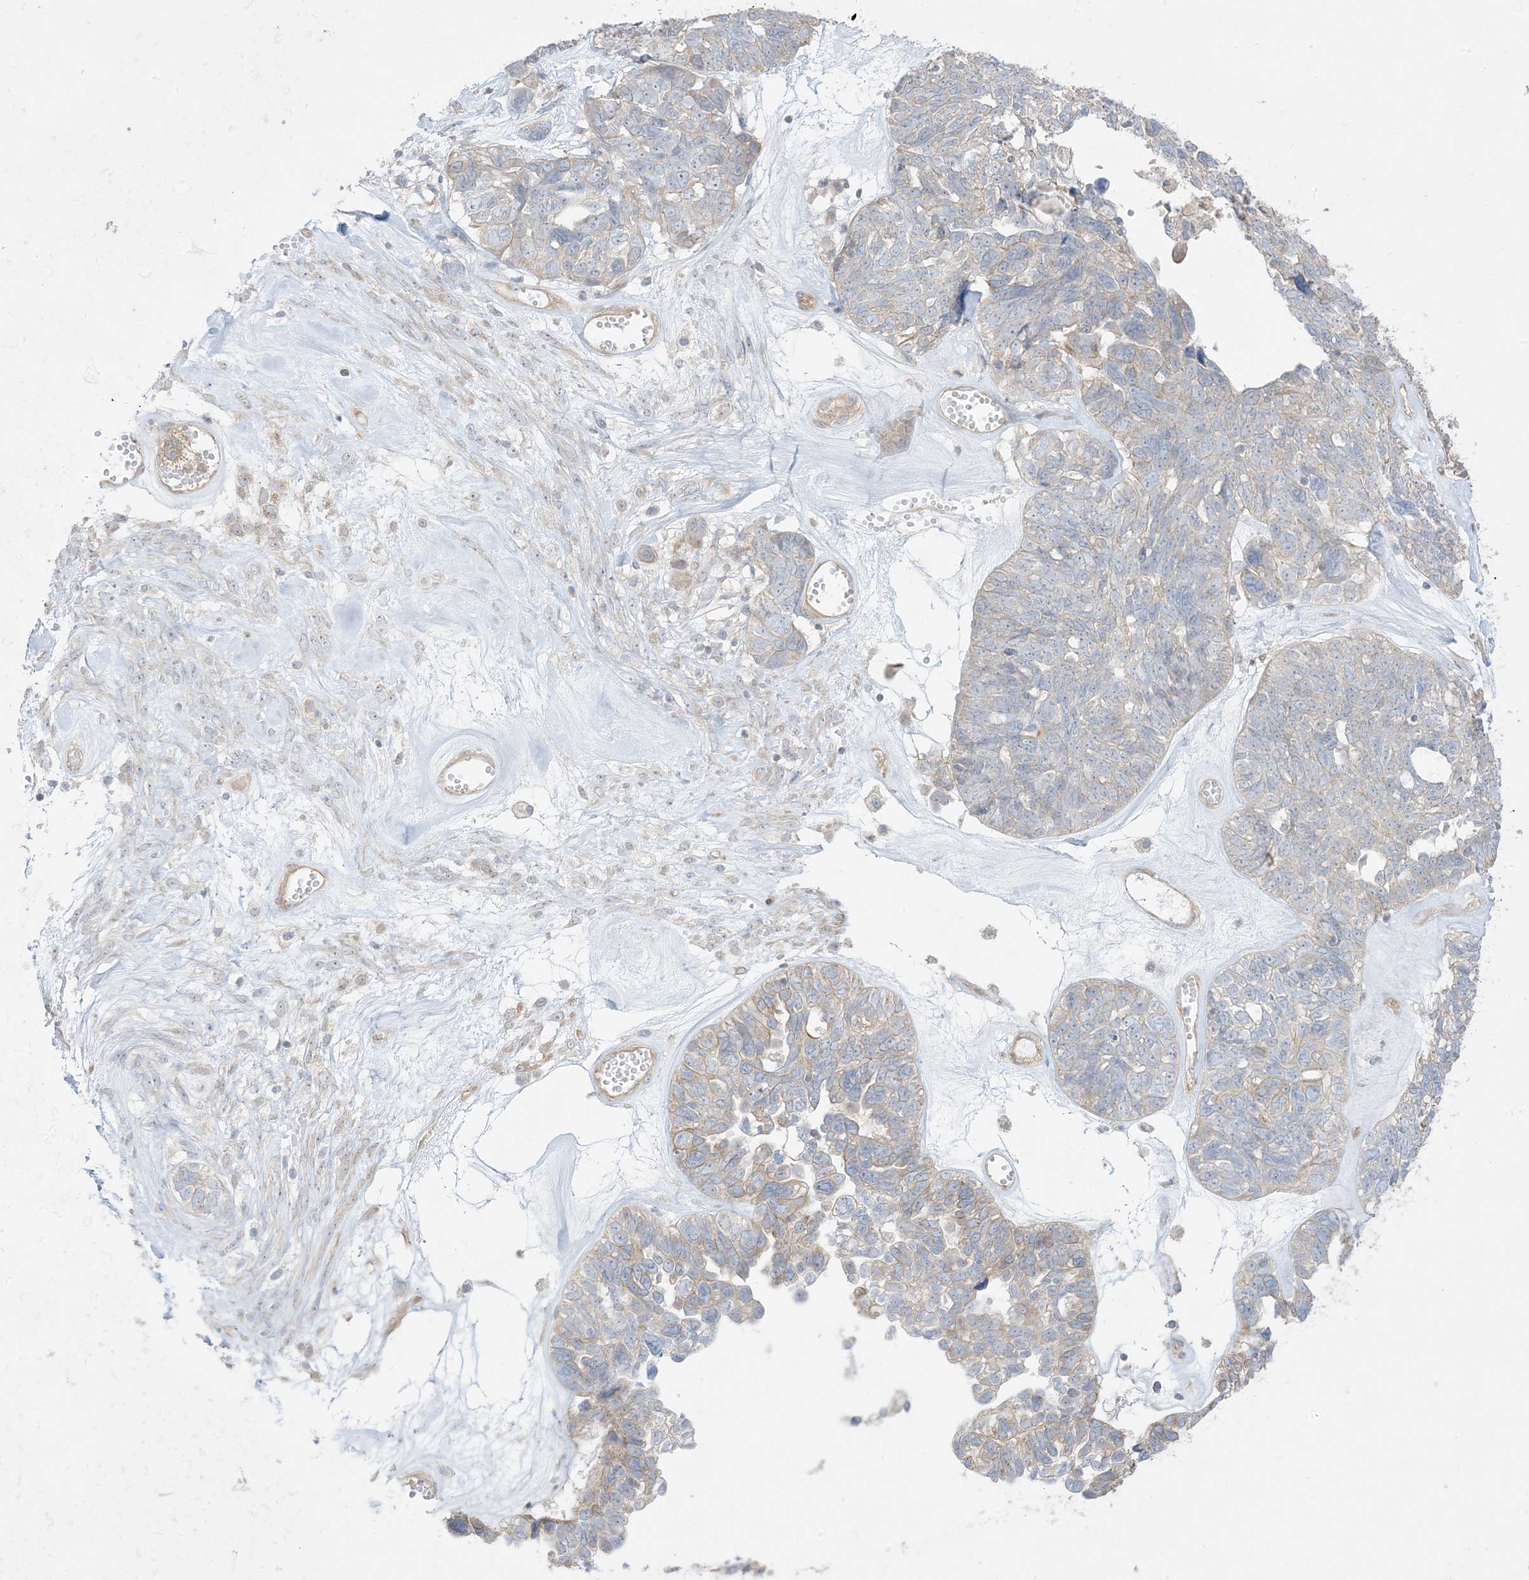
{"staining": {"intensity": "weak", "quantity": "<25%", "location": "cytoplasmic/membranous"}, "tissue": "ovarian cancer", "cell_type": "Tumor cells", "image_type": "cancer", "snomed": [{"axis": "morphology", "description": "Cystadenocarcinoma, serous, NOS"}, {"axis": "topography", "description": "Ovary"}], "caption": "Tumor cells show no significant protein positivity in ovarian cancer (serous cystadenocarcinoma).", "gene": "ARHGEF9", "patient": {"sex": "female", "age": 79}}